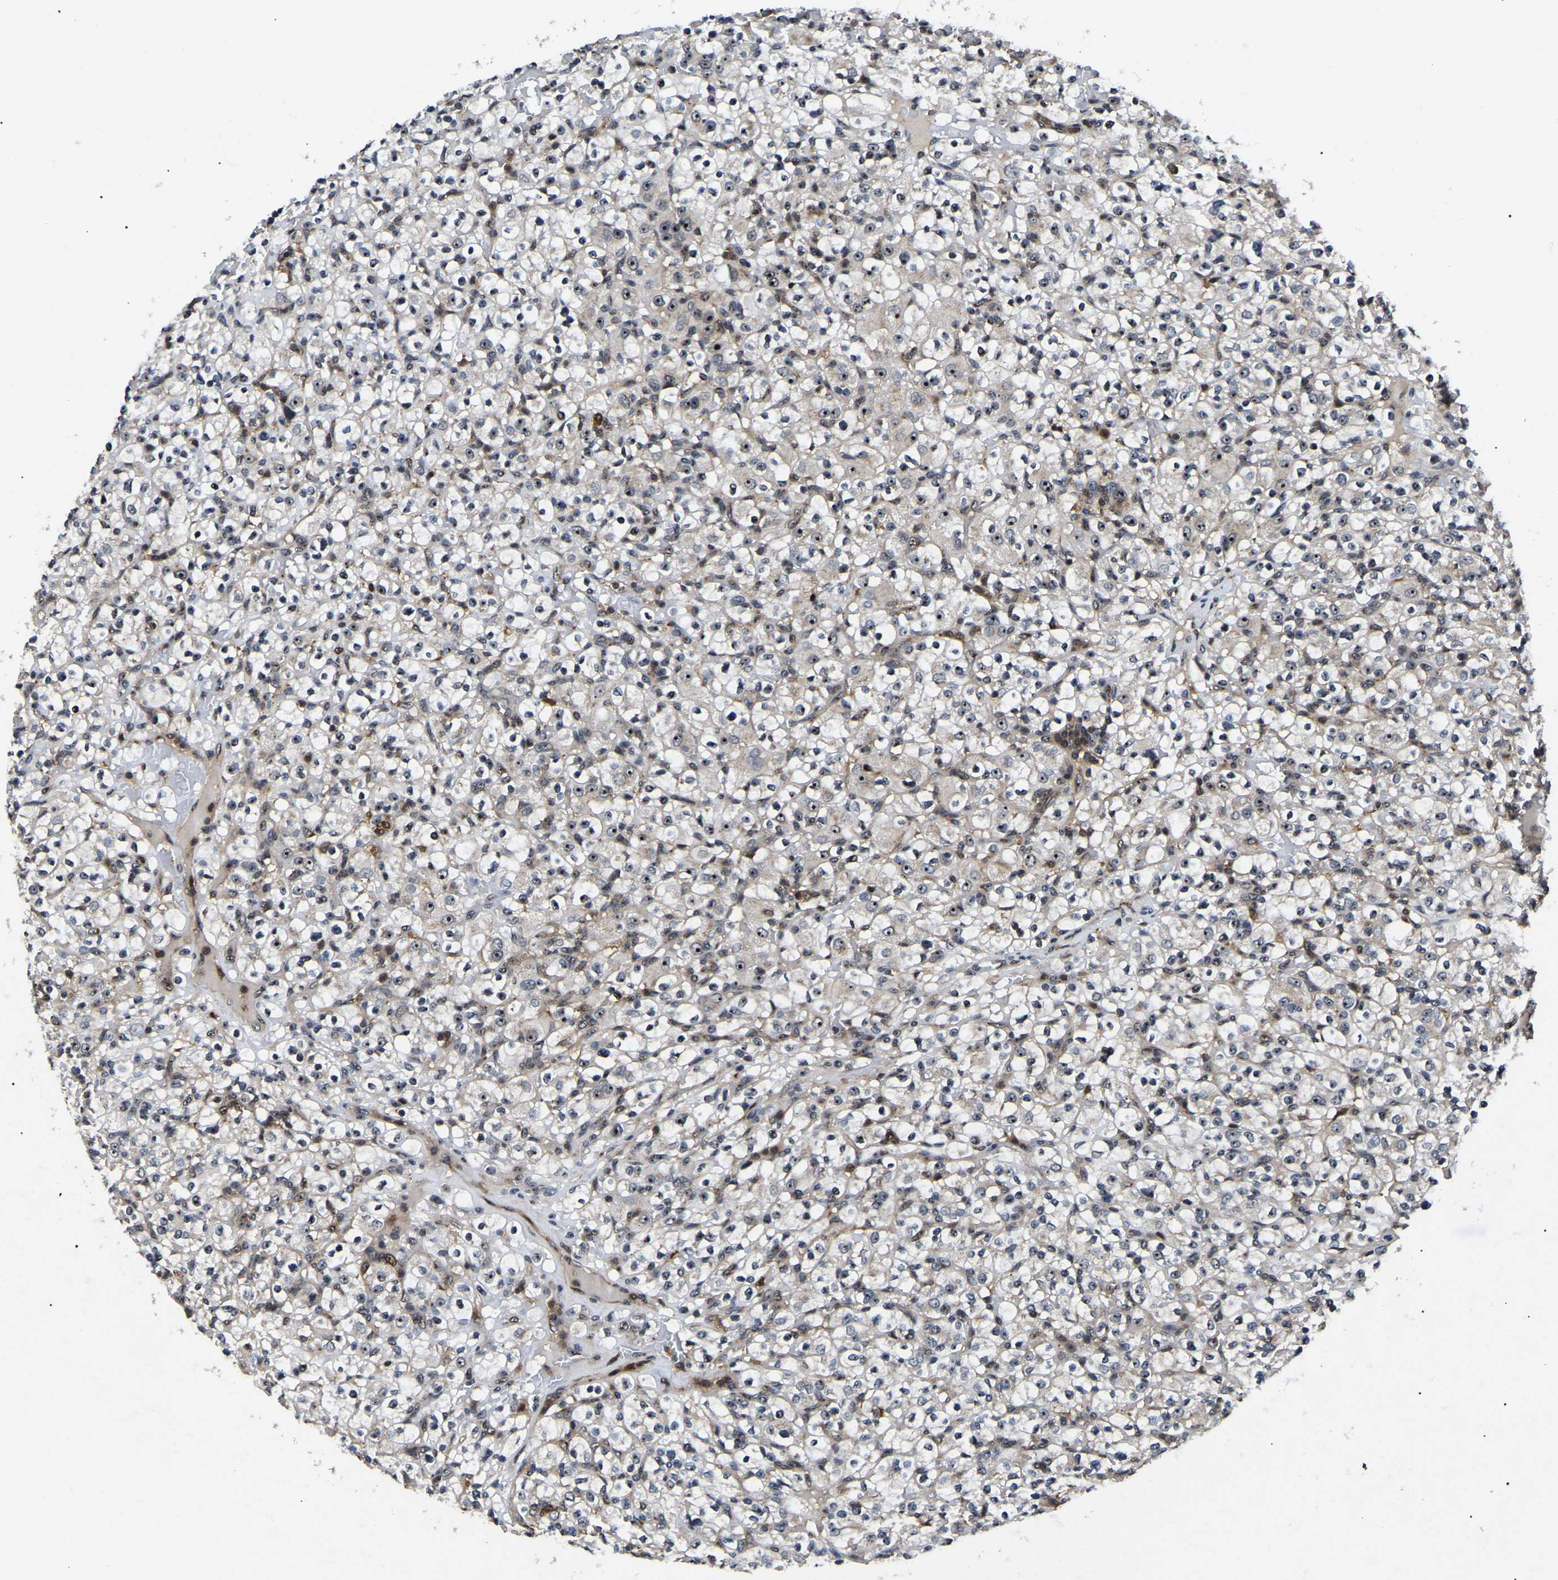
{"staining": {"intensity": "moderate", "quantity": "25%-75%", "location": "nuclear"}, "tissue": "renal cancer", "cell_type": "Tumor cells", "image_type": "cancer", "snomed": [{"axis": "morphology", "description": "Normal tissue, NOS"}, {"axis": "morphology", "description": "Adenocarcinoma, NOS"}, {"axis": "topography", "description": "Kidney"}], "caption": "Tumor cells exhibit moderate nuclear staining in approximately 25%-75% of cells in renal cancer. The protein of interest is stained brown, and the nuclei are stained in blue (DAB (3,3'-diaminobenzidine) IHC with brightfield microscopy, high magnification).", "gene": "RBM28", "patient": {"sex": "female", "age": 72}}